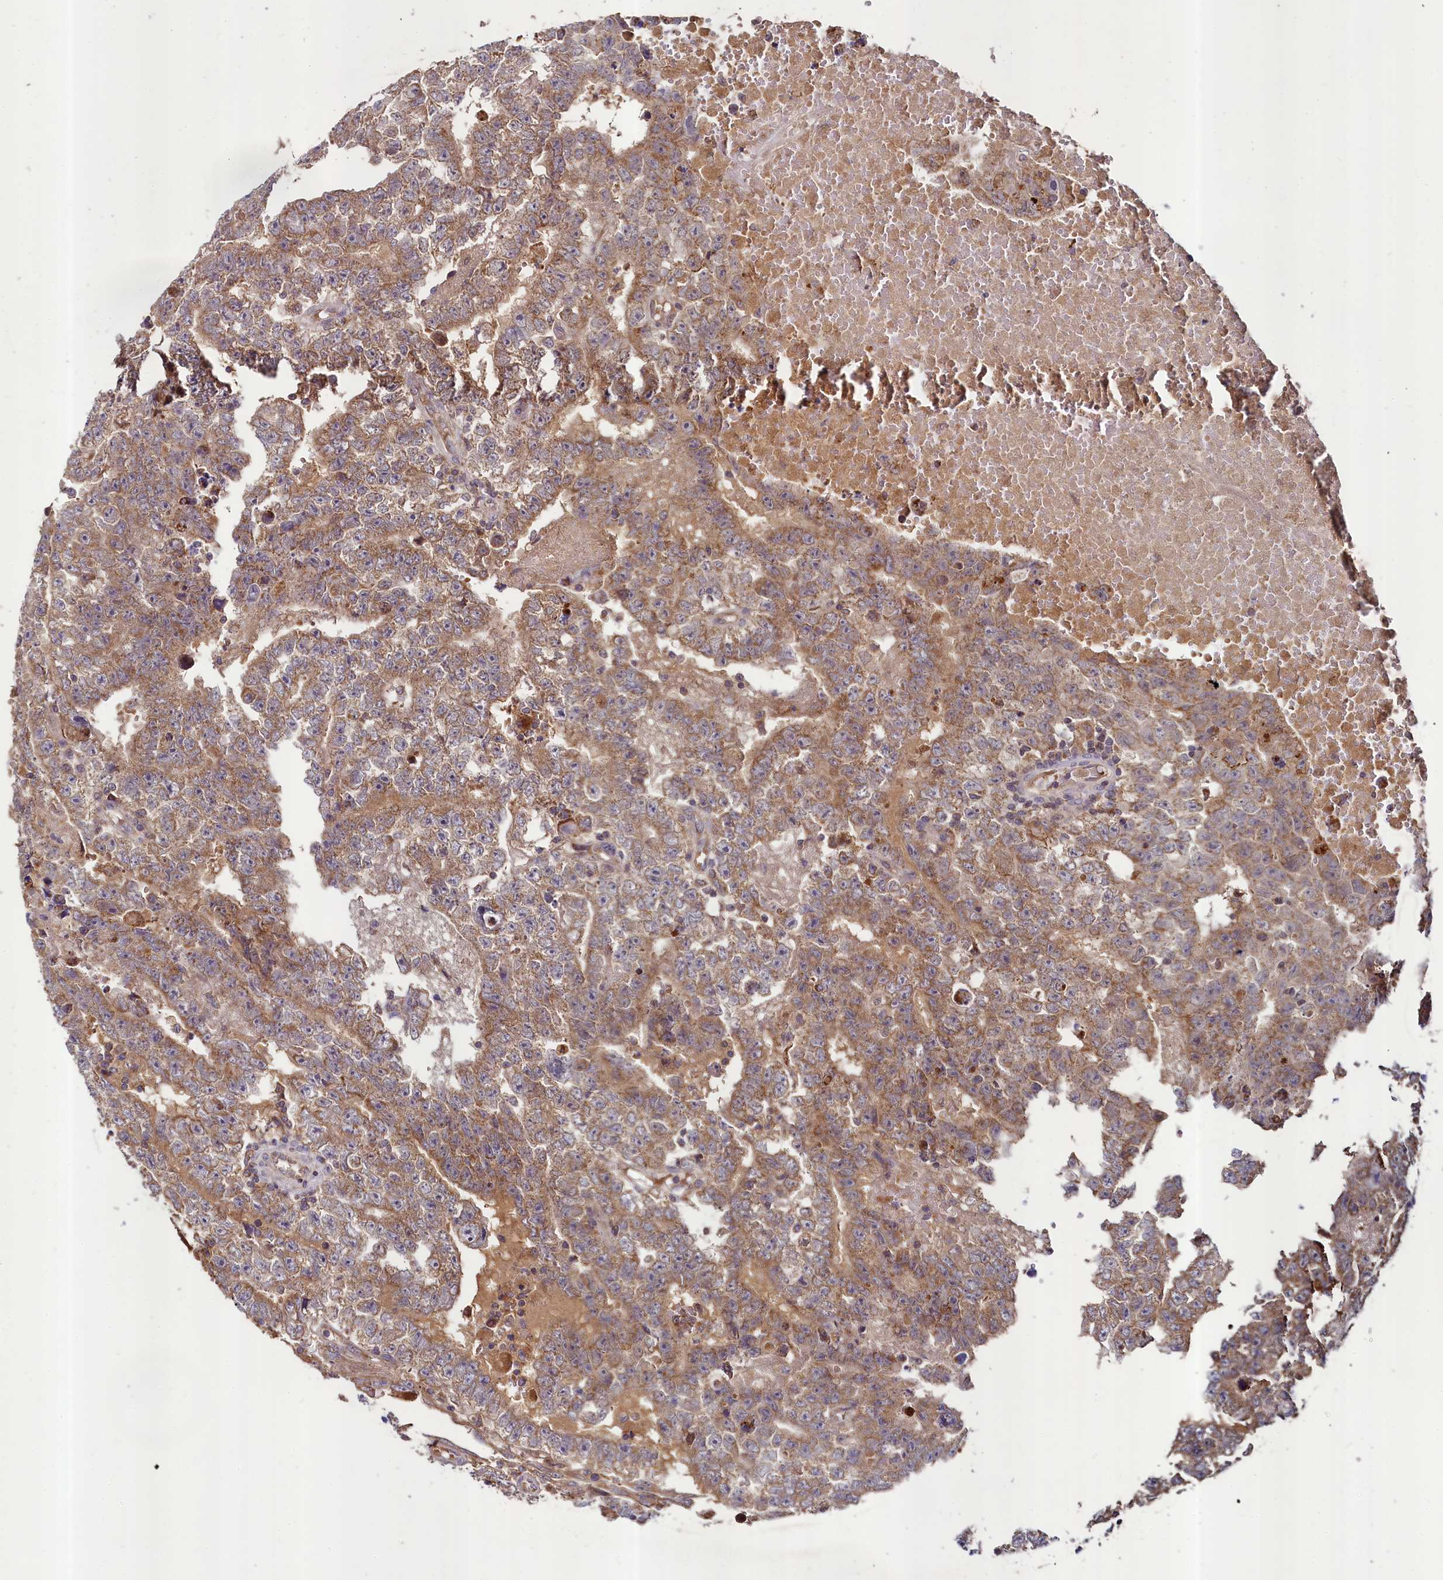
{"staining": {"intensity": "moderate", "quantity": ">75%", "location": "cytoplasmic/membranous"}, "tissue": "testis cancer", "cell_type": "Tumor cells", "image_type": "cancer", "snomed": [{"axis": "morphology", "description": "Carcinoma, Embryonal, NOS"}, {"axis": "topography", "description": "Testis"}], "caption": "Immunohistochemistry of testis cancer reveals medium levels of moderate cytoplasmic/membranous positivity in about >75% of tumor cells. (Brightfield microscopy of DAB IHC at high magnification).", "gene": "METTL4", "patient": {"sex": "male", "age": 25}}